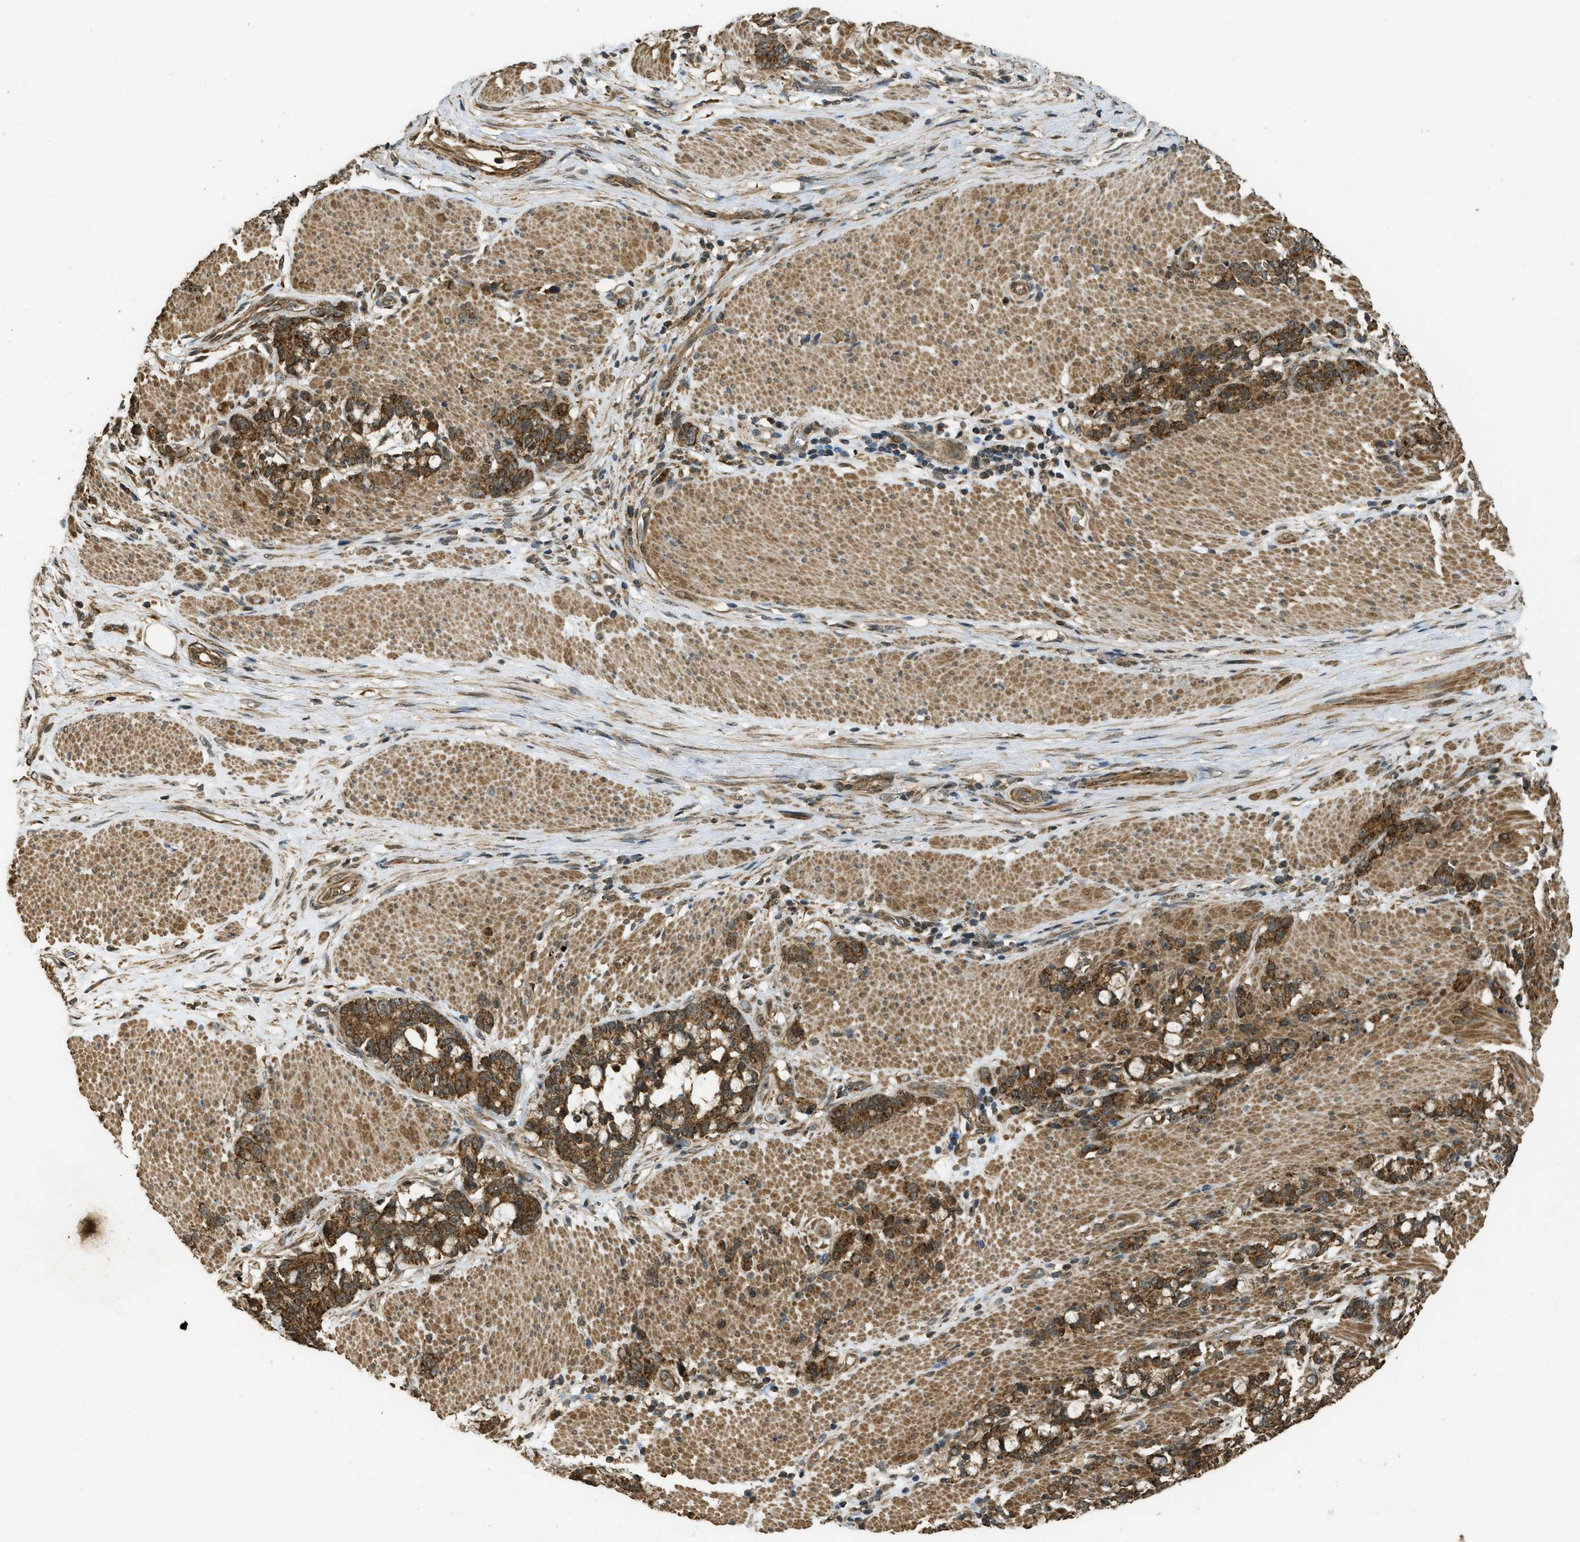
{"staining": {"intensity": "strong", "quantity": ">75%", "location": "cytoplasmic/membranous"}, "tissue": "stomach cancer", "cell_type": "Tumor cells", "image_type": "cancer", "snomed": [{"axis": "morphology", "description": "Adenocarcinoma, NOS"}, {"axis": "topography", "description": "Stomach, lower"}], "caption": "IHC photomicrograph of neoplastic tissue: stomach cancer stained using immunohistochemistry shows high levels of strong protein expression localized specifically in the cytoplasmic/membranous of tumor cells, appearing as a cytoplasmic/membranous brown color.", "gene": "CTPS1", "patient": {"sex": "male", "age": 88}}